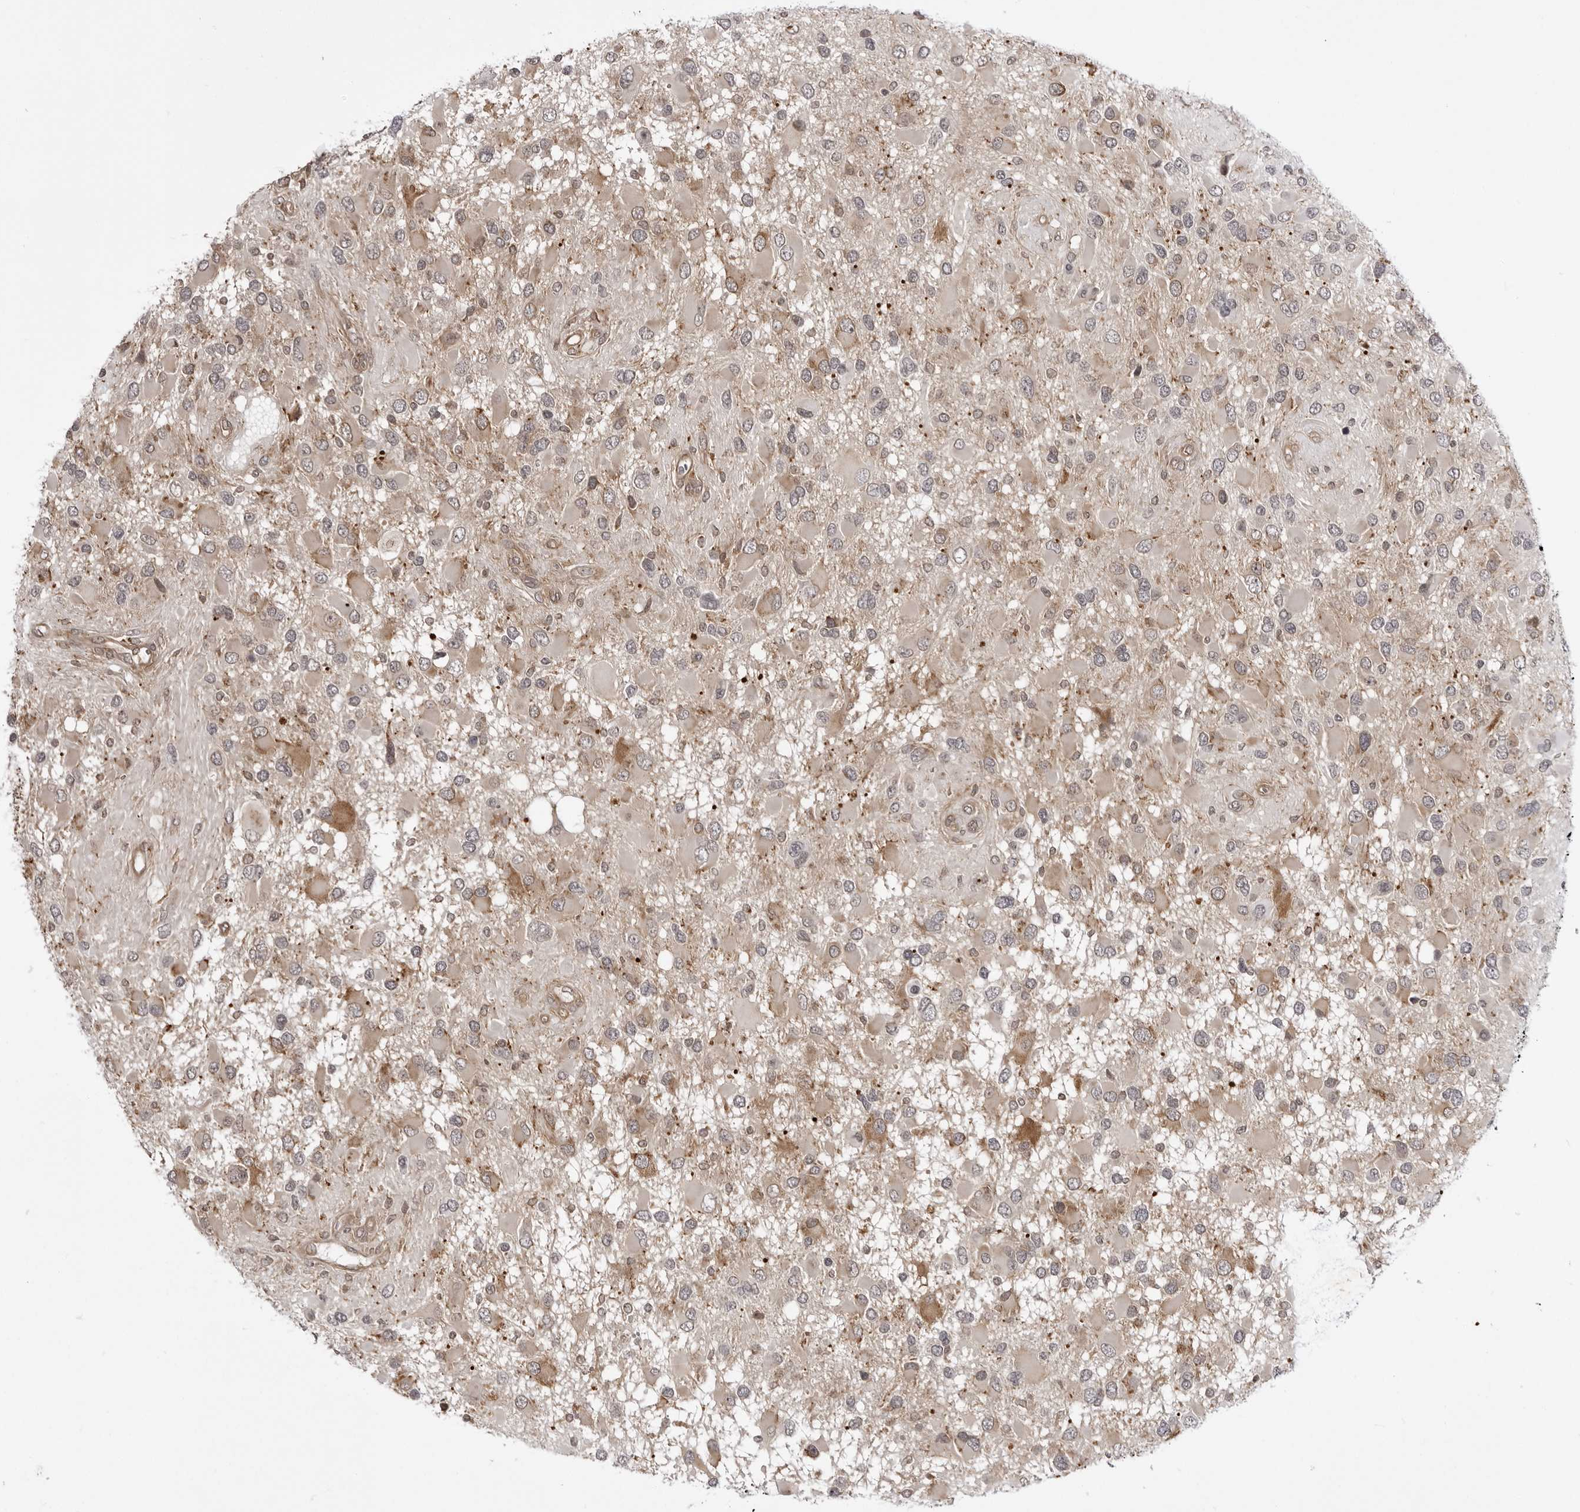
{"staining": {"intensity": "weak", "quantity": "<25%", "location": "cytoplasmic/membranous"}, "tissue": "glioma", "cell_type": "Tumor cells", "image_type": "cancer", "snomed": [{"axis": "morphology", "description": "Glioma, malignant, High grade"}, {"axis": "topography", "description": "Brain"}], "caption": "This image is of malignant glioma (high-grade) stained with IHC to label a protein in brown with the nuclei are counter-stained blue. There is no expression in tumor cells.", "gene": "USP43", "patient": {"sex": "male", "age": 53}}